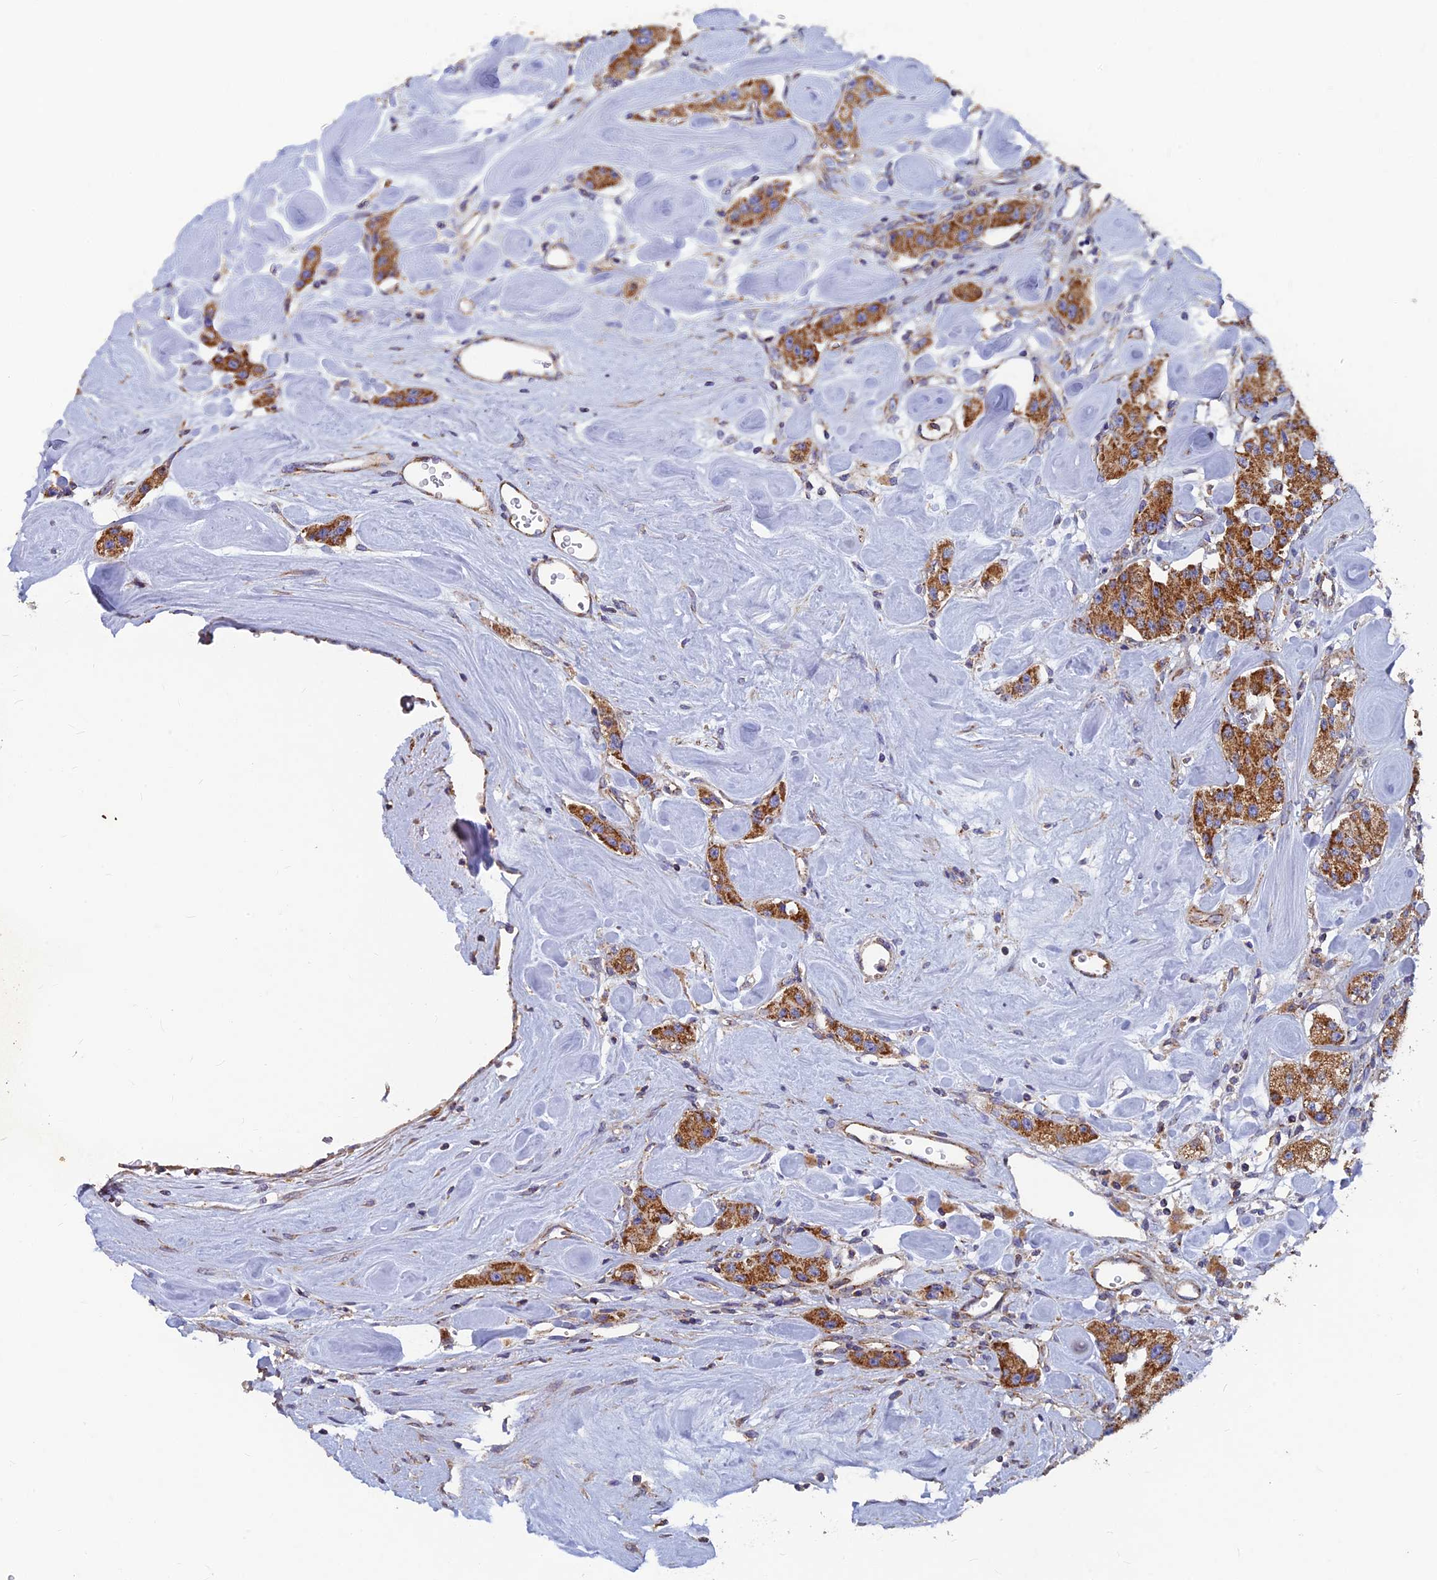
{"staining": {"intensity": "moderate", "quantity": ">75%", "location": "cytoplasmic/membranous"}, "tissue": "carcinoid", "cell_type": "Tumor cells", "image_type": "cancer", "snomed": [{"axis": "morphology", "description": "Carcinoid, malignant, NOS"}, {"axis": "topography", "description": "Pancreas"}], "caption": "Immunohistochemical staining of human carcinoid displays medium levels of moderate cytoplasmic/membranous staining in about >75% of tumor cells. The protein is stained brown, and the nuclei are stained in blue (DAB IHC with brightfield microscopy, high magnification).", "gene": "MRPS9", "patient": {"sex": "male", "age": 41}}